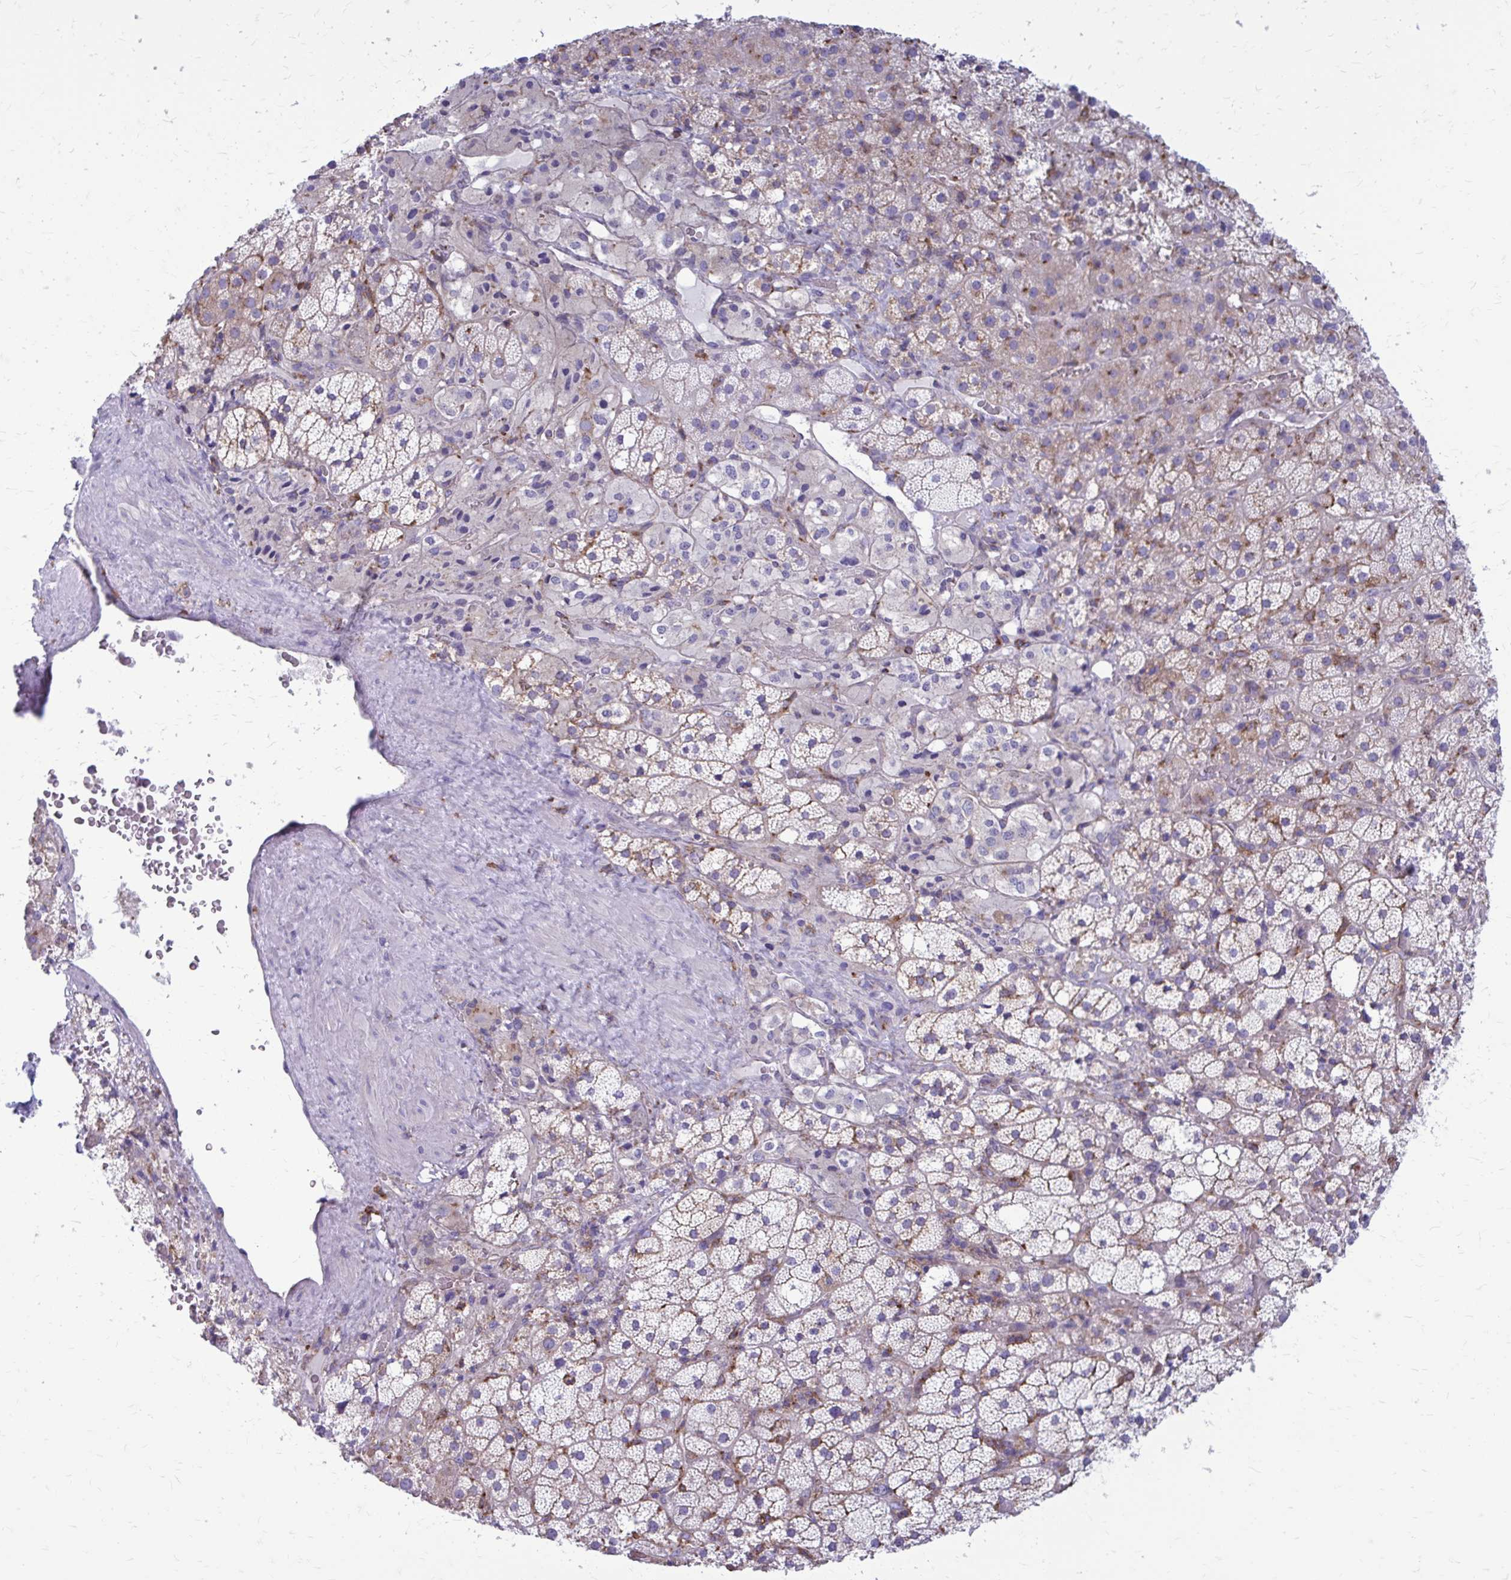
{"staining": {"intensity": "weak", "quantity": "<25%", "location": "cytoplasmic/membranous"}, "tissue": "adrenal gland", "cell_type": "Glandular cells", "image_type": "normal", "snomed": [{"axis": "morphology", "description": "Normal tissue, NOS"}, {"axis": "topography", "description": "Adrenal gland"}], "caption": "Immunohistochemistry (IHC) photomicrograph of benign adrenal gland: adrenal gland stained with DAB exhibits no significant protein positivity in glandular cells. (Immunohistochemistry (IHC), brightfield microscopy, high magnification).", "gene": "CLTA", "patient": {"sex": "male", "age": 53}}